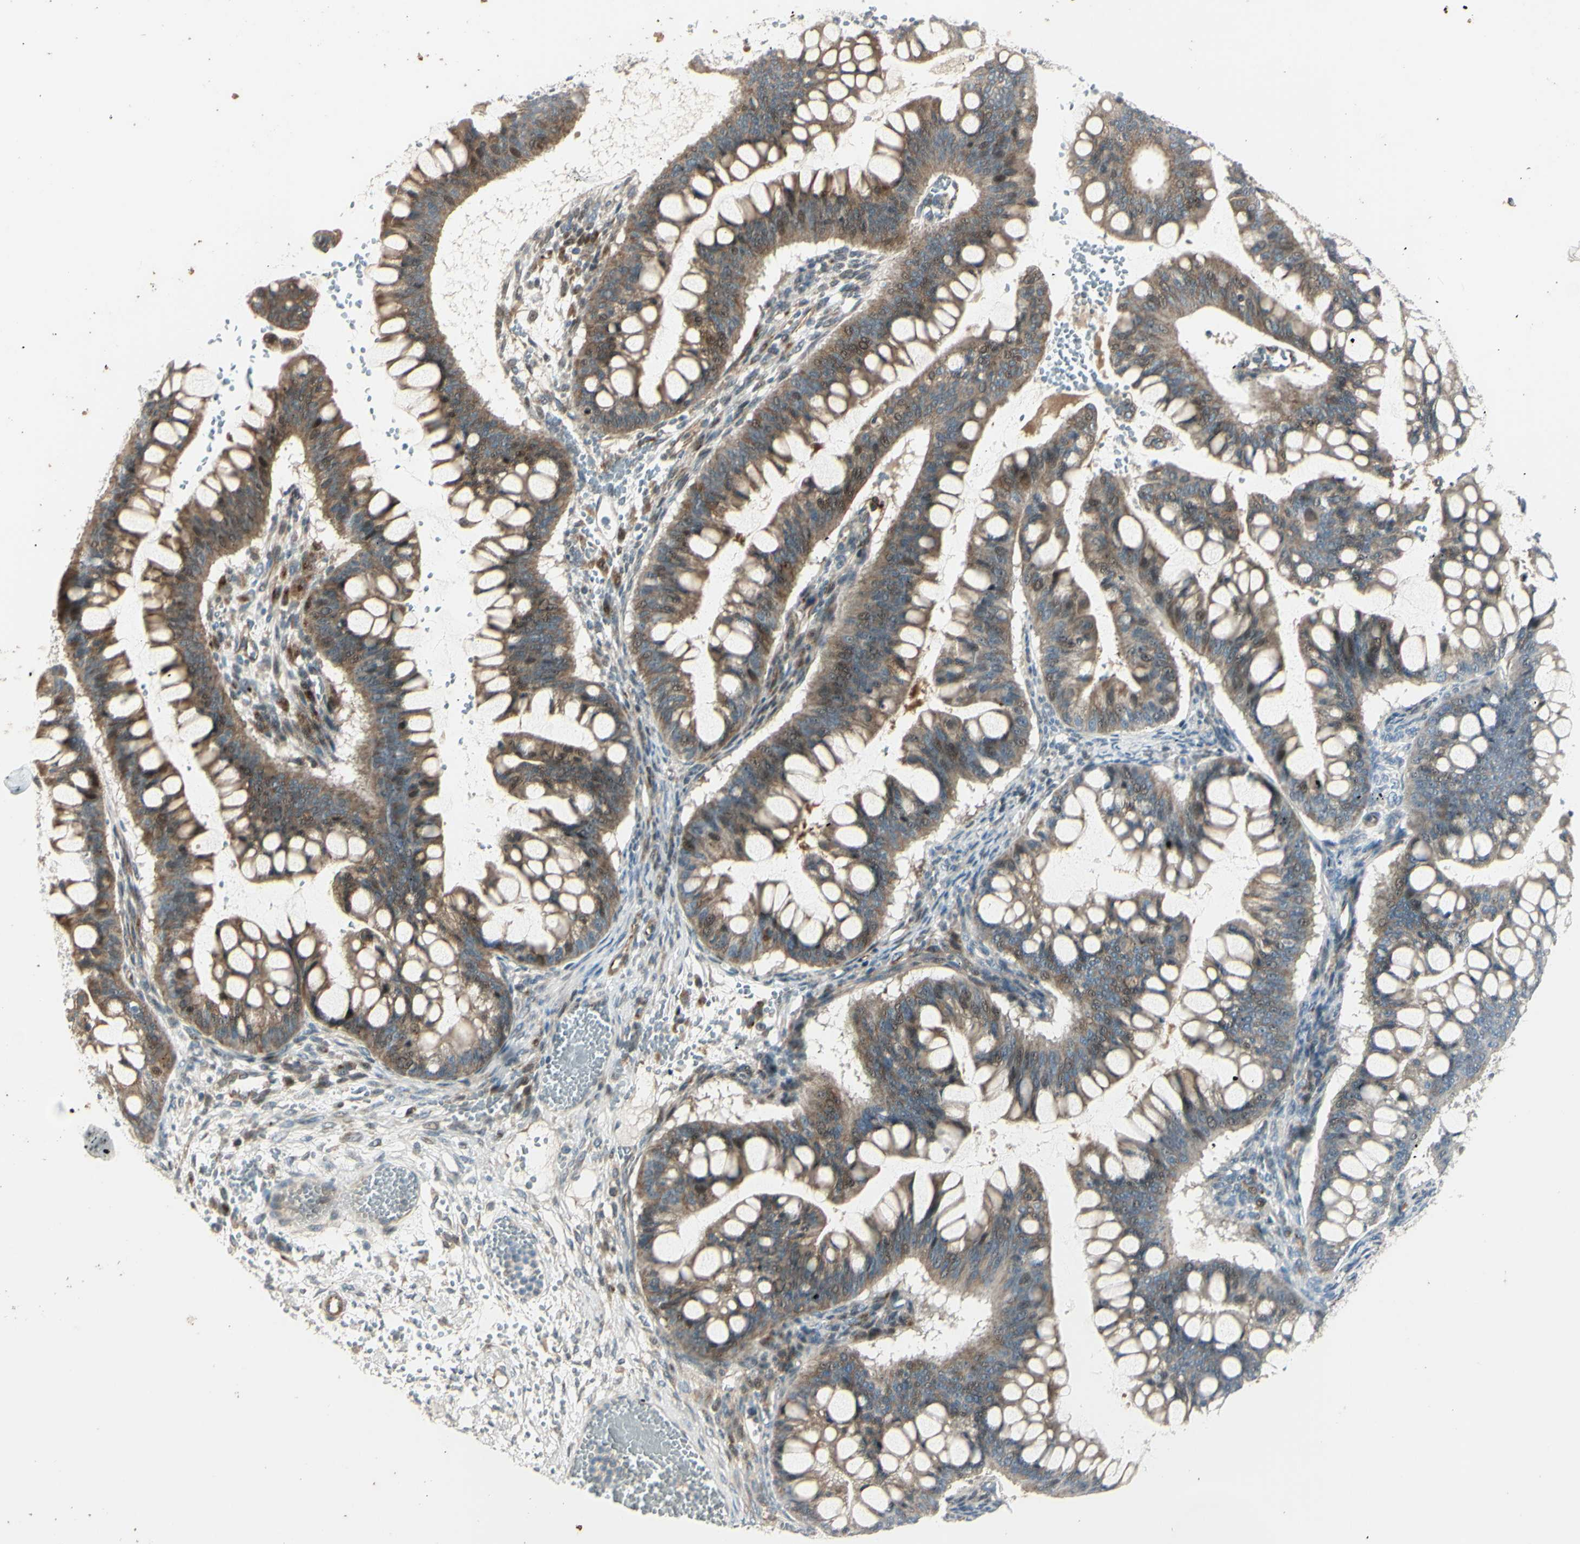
{"staining": {"intensity": "moderate", "quantity": "25%-75%", "location": "cytoplasmic/membranous,nuclear"}, "tissue": "ovarian cancer", "cell_type": "Tumor cells", "image_type": "cancer", "snomed": [{"axis": "morphology", "description": "Cystadenocarcinoma, mucinous, NOS"}, {"axis": "topography", "description": "Ovary"}], "caption": "Ovarian cancer stained with DAB (3,3'-diaminobenzidine) immunohistochemistry (IHC) demonstrates medium levels of moderate cytoplasmic/membranous and nuclear positivity in approximately 25%-75% of tumor cells. The staining was performed using DAB (3,3'-diaminobenzidine), with brown indicating positive protein expression. Nuclei are stained blue with hematoxylin.", "gene": "NDFIP1", "patient": {"sex": "female", "age": 73}}